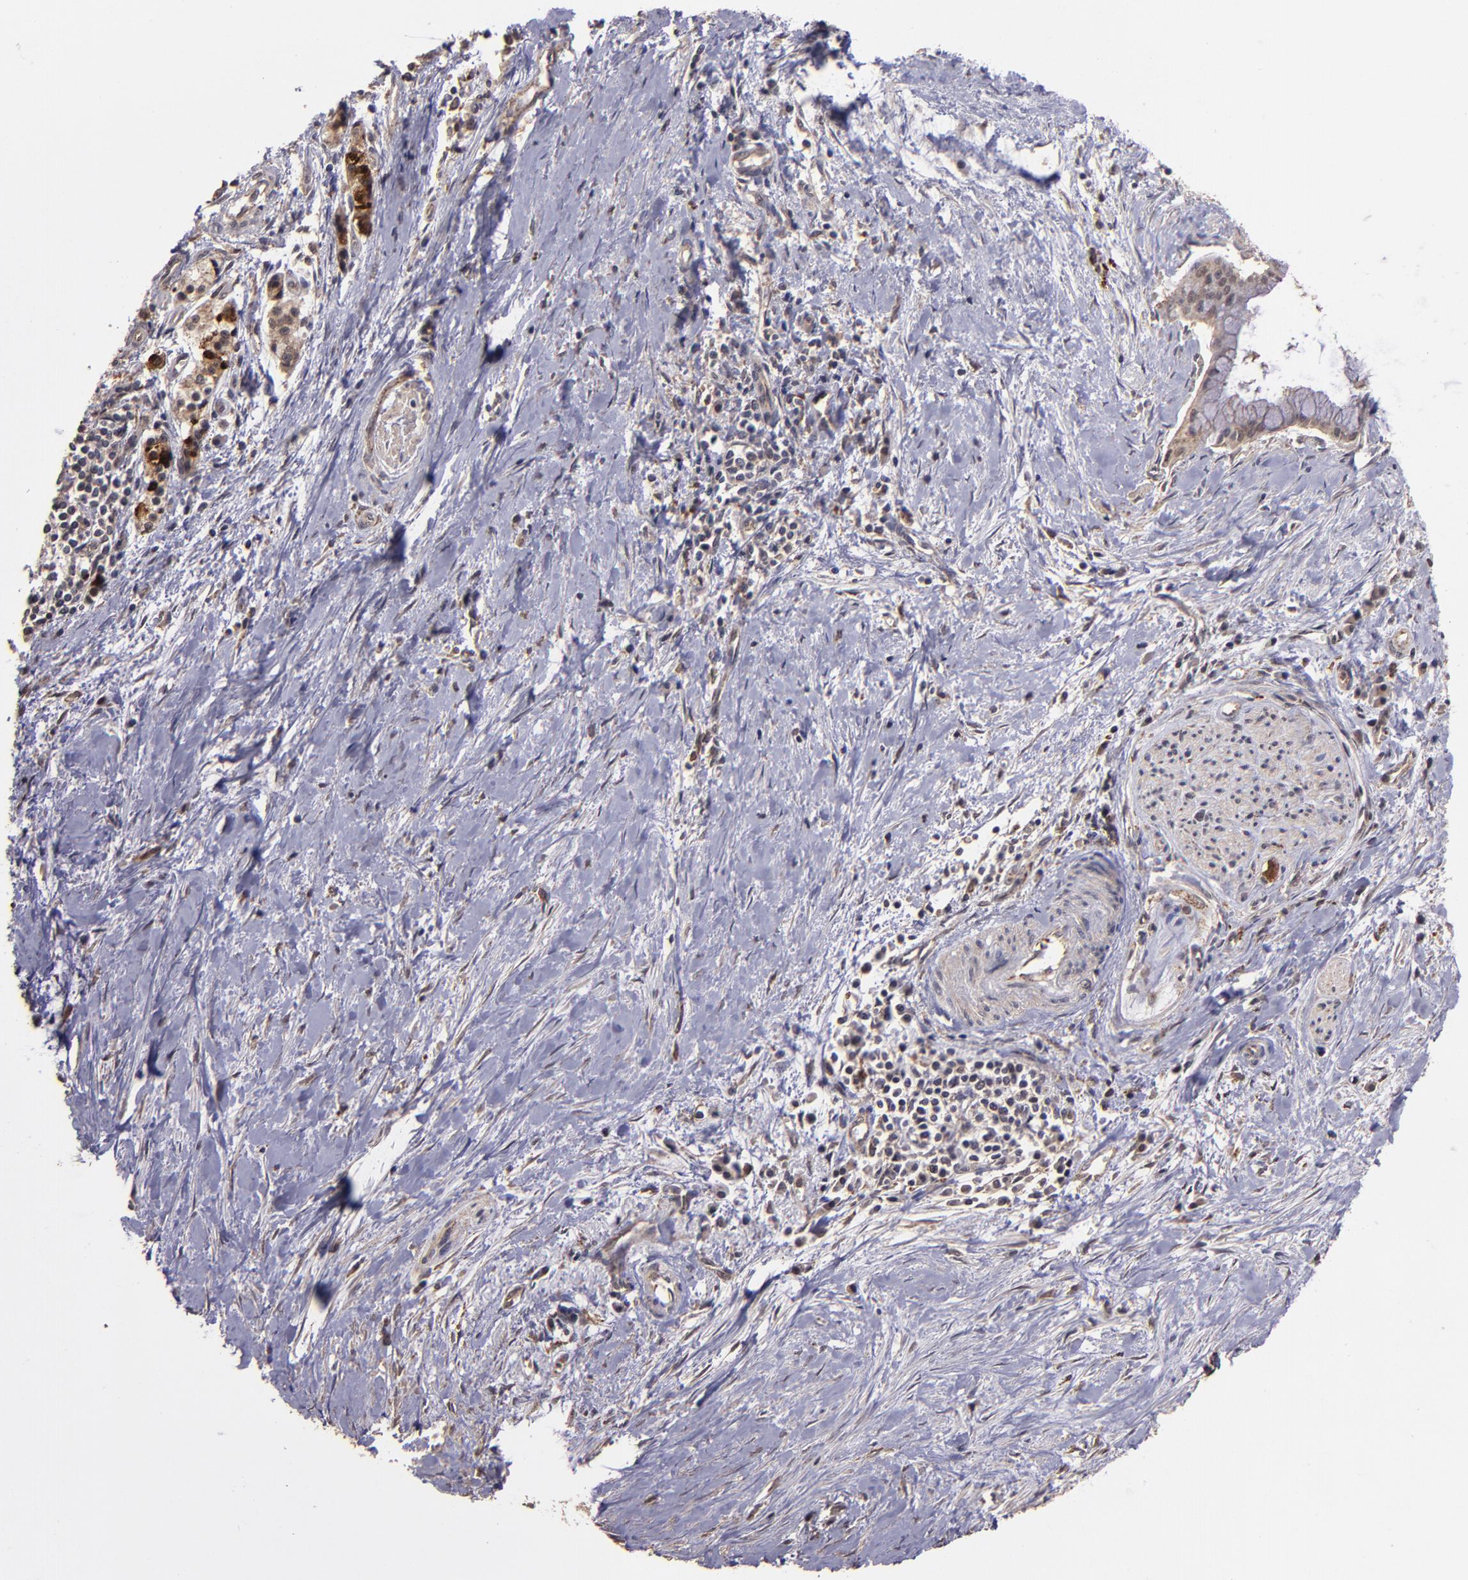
{"staining": {"intensity": "weak", "quantity": ">75%", "location": "cytoplasmic/membranous,nuclear"}, "tissue": "pancreatic cancer", "cell_type": "Tumor cells", "image_type": "cancer", "snomed": [{"axis": "morphology", "description": "Adenocarcinoma, NOS"}, {"axis": "topography", "description": "Pancreas"}], "caption": "Immunohistochemical staining of pancreatic cancer (adenocarcinoma) demonstrates low levels of weak cytoplasmic/membranous and nuclear protein positivity in approximately >75% of tumor cells. (brown staining indicates protein expression, while blue staining denotes nuclei).", "gene": "SIPA1L1", "patient": {"sex": "male", "age": 59}}